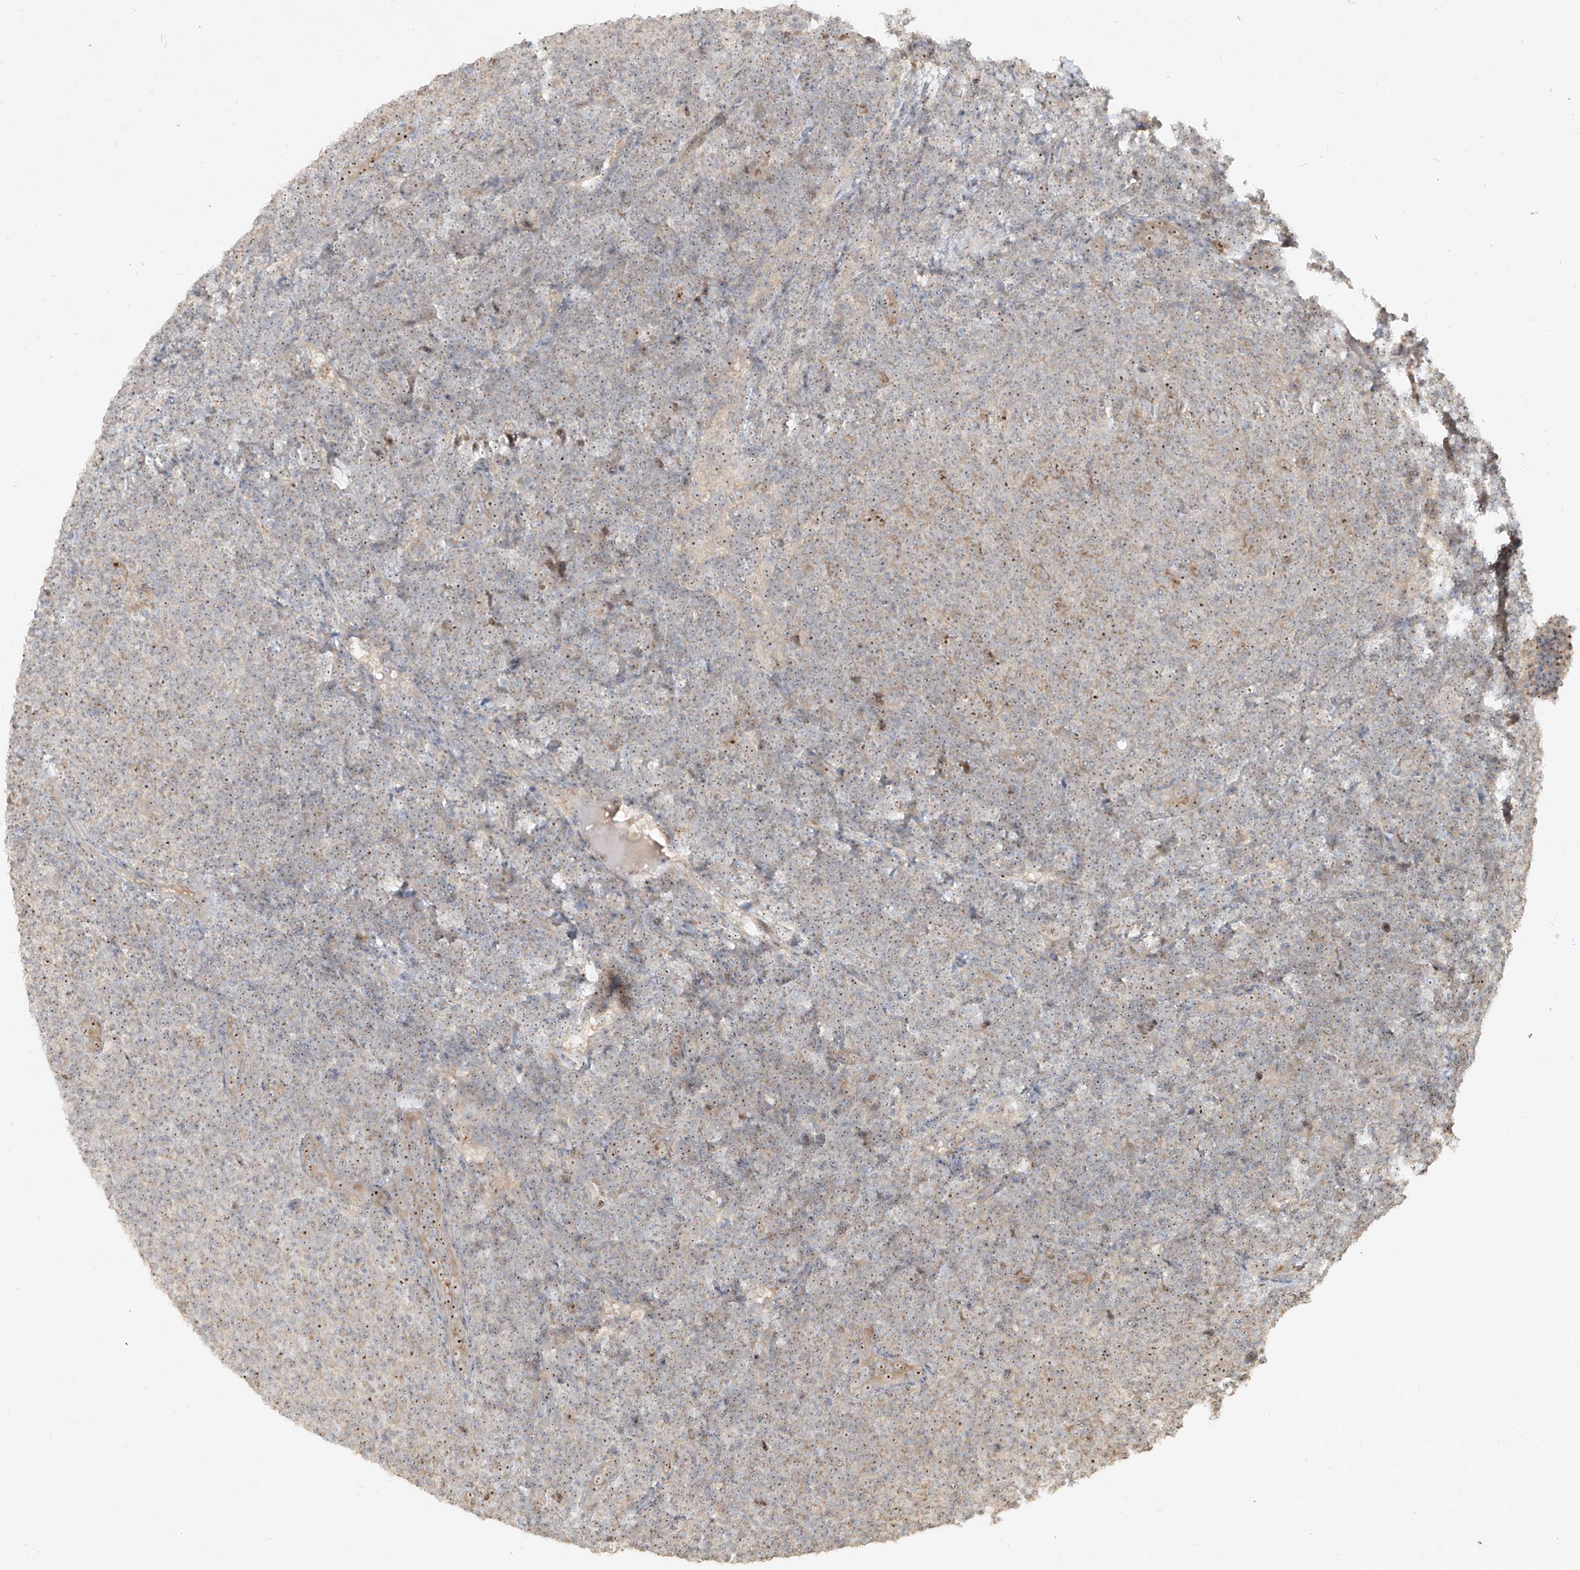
{"staining": {"intensity": "weak", "quantity": "<25%", "location": "nuclear"}, "tissue": "lymphoma", "cell_type": "Tumor cells", "image_type": "cancer", "snomed": [{"axis": "morphology", "description": "Malignant lymphoma, non-Hodgkin's type, Low grade"}, {"axis": "topography", "description": "Lymph node"}], "caption": "Human low-grade malignant lymphoma, non-Hodgkin's type stained for a protein using immunohistochemistry shows no staining in tumor cells.", "gene": "BYSL", "patient": {"sex": "male", "age": 66}}